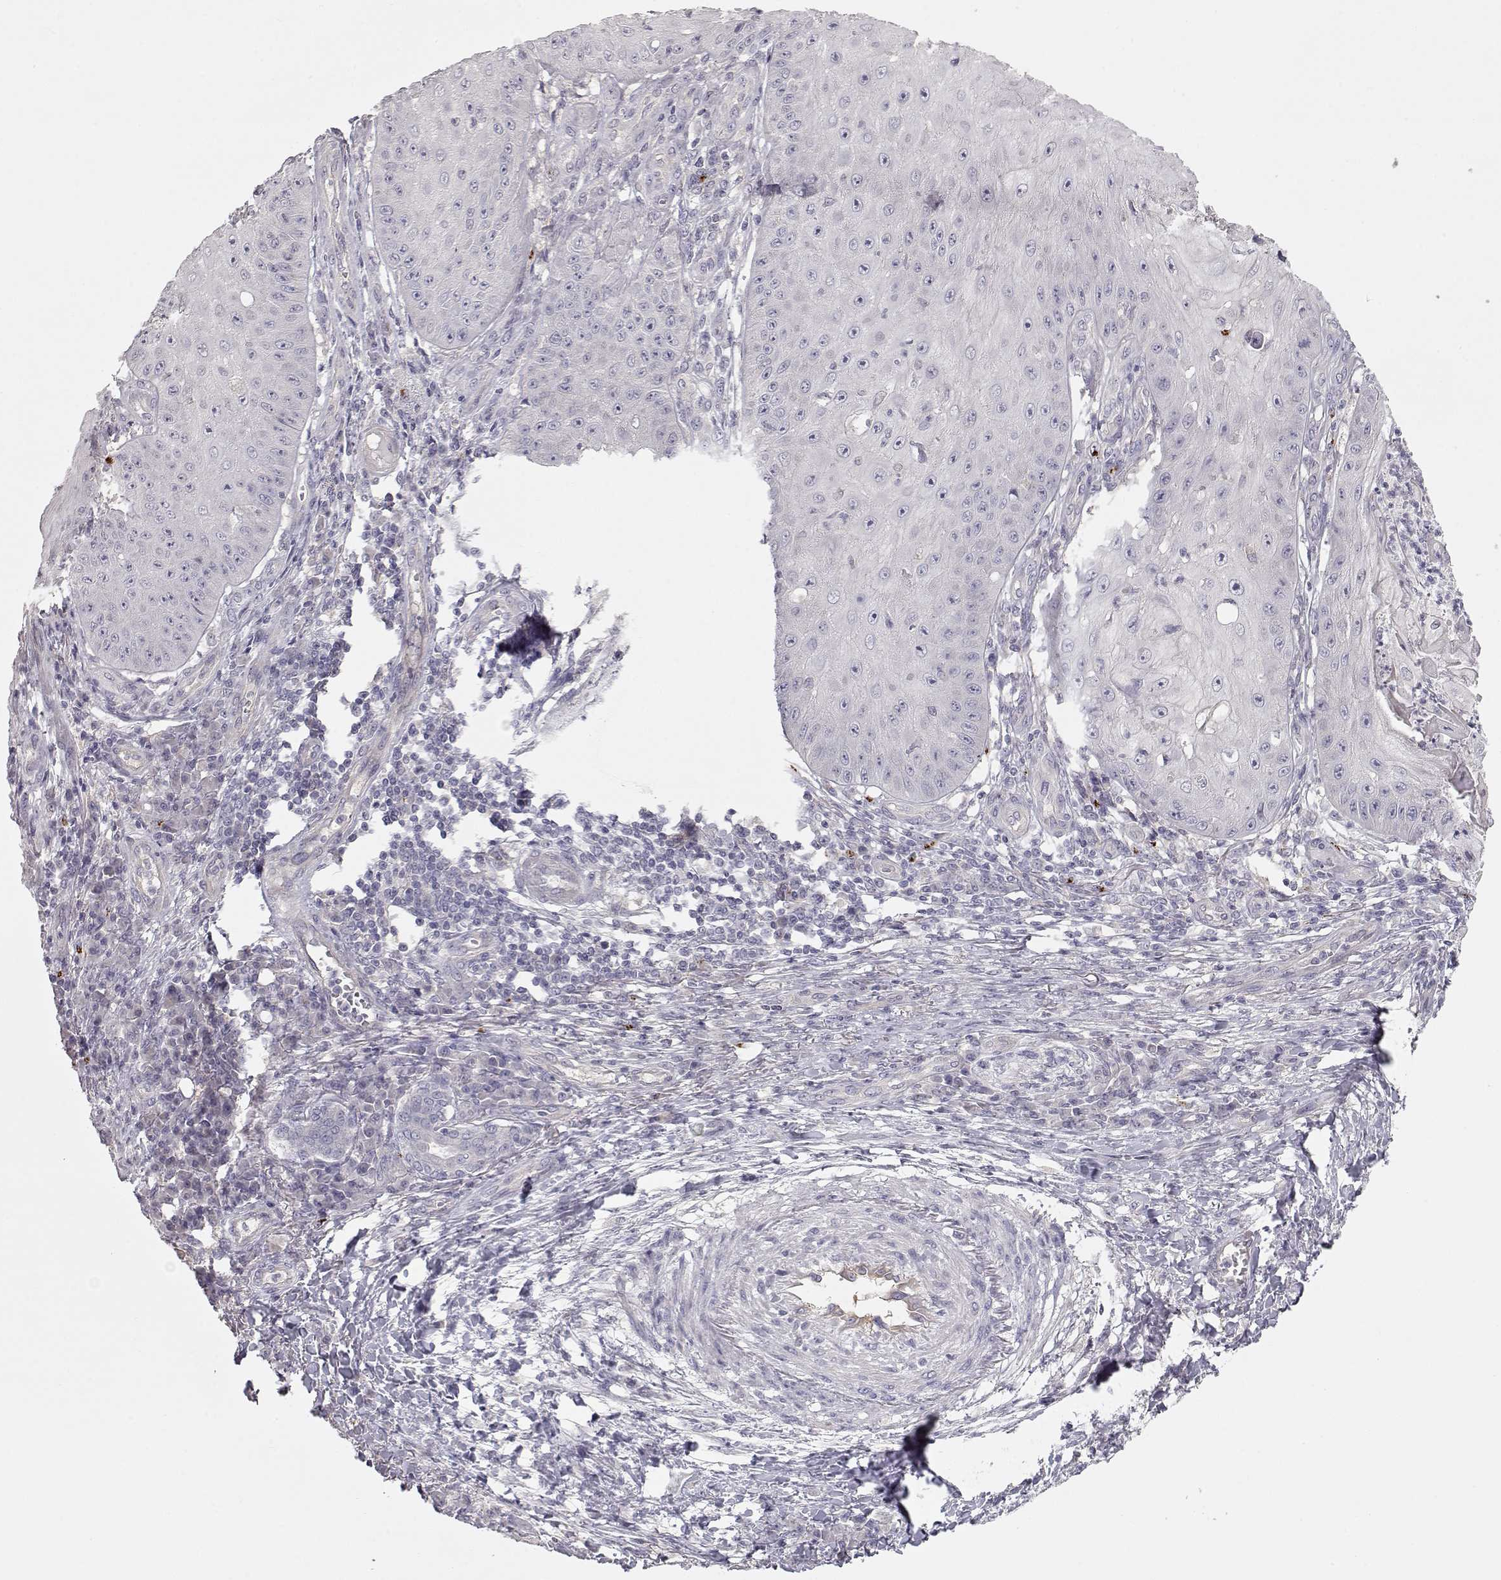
{"staining": {"intensity": "negative", "quantity": "none", "location": "none"}, "tissue": "skin cancer", "cell_type": "Tumor cells", "image_type": "cancer", "snomed": [{"axis": "morphology", "description": "Squamous cell carcinoma, NOS"}, {"axis": "topography", "description": "Skin"}], "caption": "Tumor cells are negative for protein expression in human skin cancer (squamous cell carcinoma).", "gene": "ARHGAP8", "patient": {"sex": "male", "age": 70}}